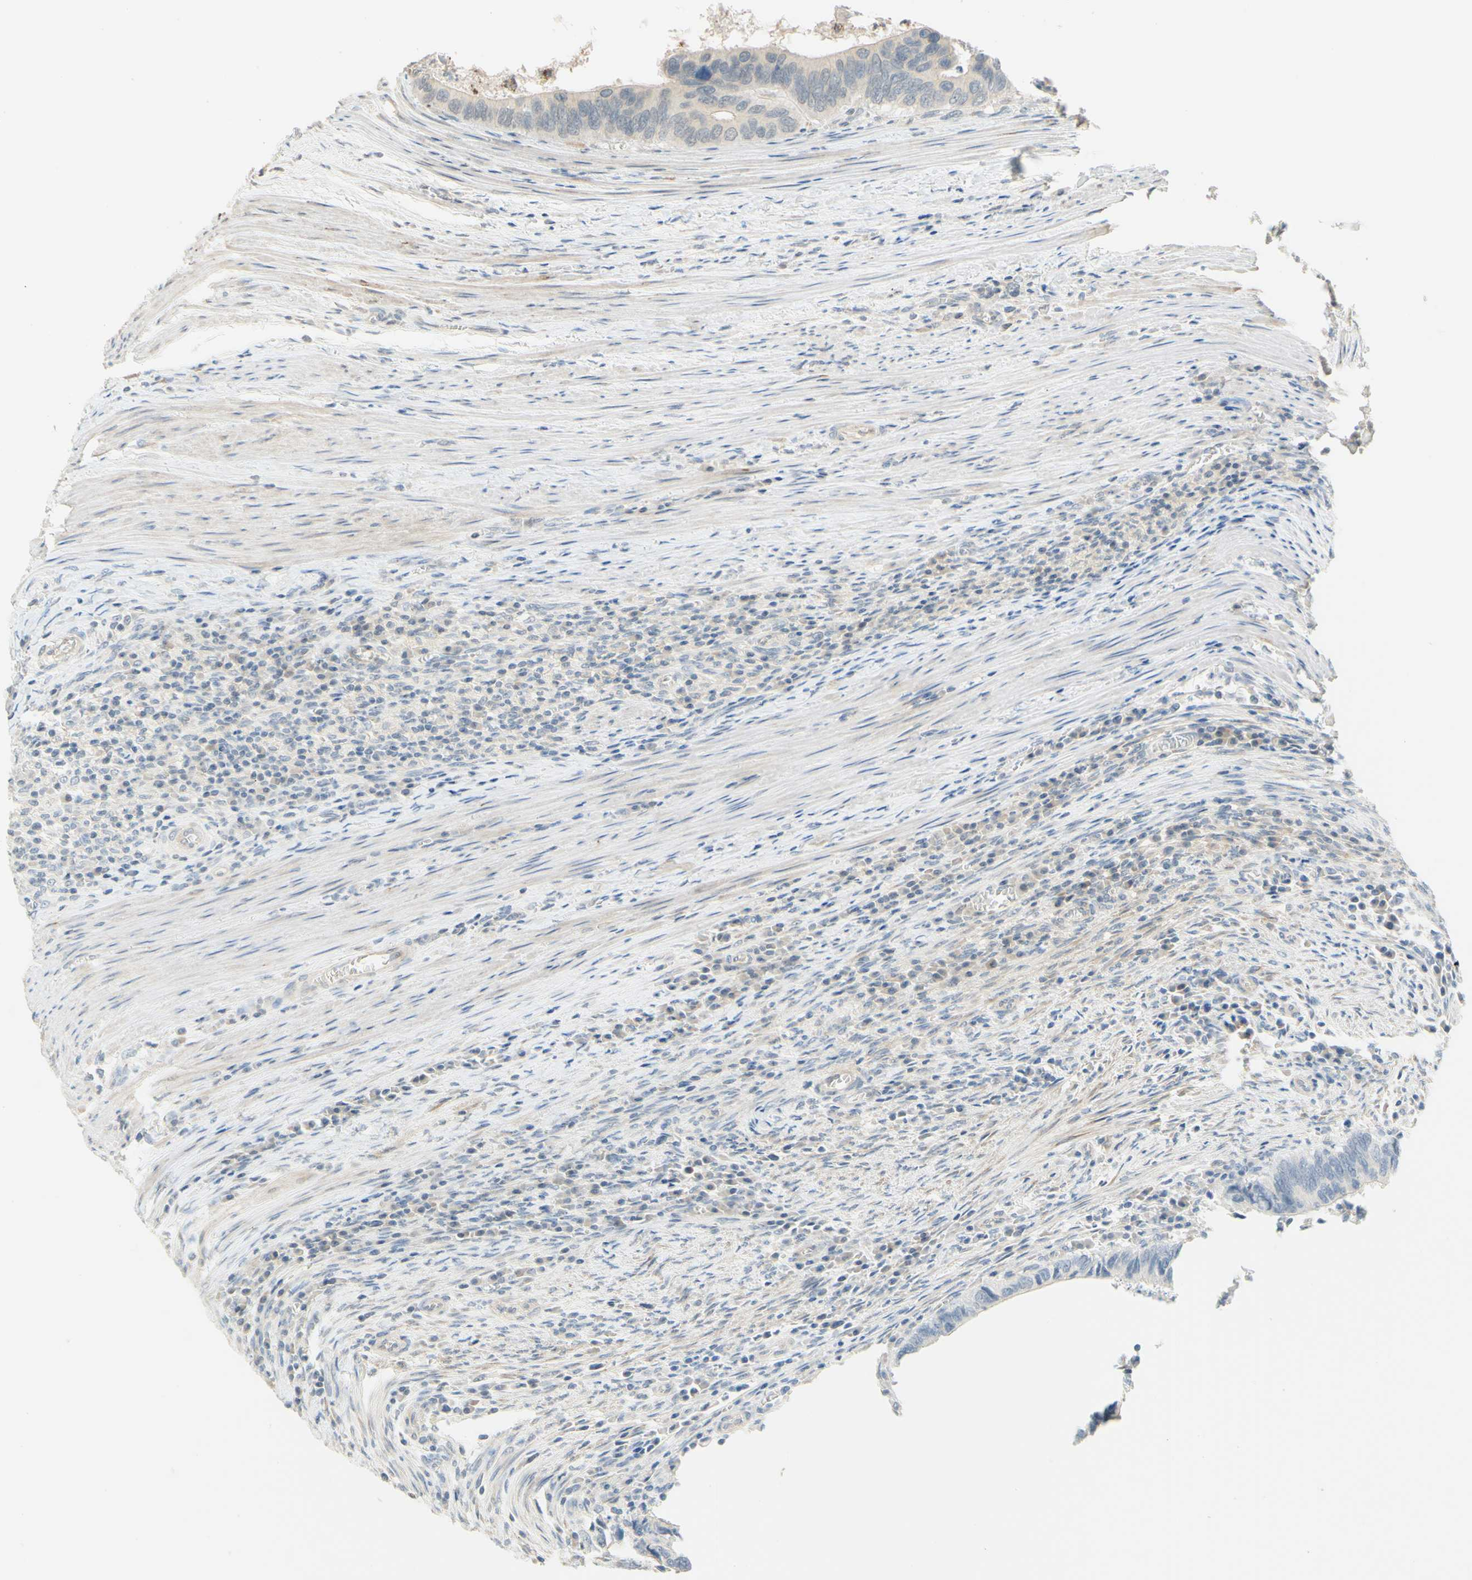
{"staining": {"intensity": "negative", "quantity": "none", "location": "none"}, "tissue": "colorectal cancer", "cell_type": "Tumor cells", "image_type": "cancer", "snomed": [{"axis": "morphology", "description": "Adenocarcinoma, NOS"}, {"axis": "topography", "description": "Colon"}], "caption": "Immunohistochemical staining of adenocarcinoma (colorectal) reveals no significant staining in tumor cells. The staining is performed using DAB brown chromogen with nuclei counter-stained in using hematoxylin.", "gene": "MAG", "patient": {"sex": "male", "age": 72}}